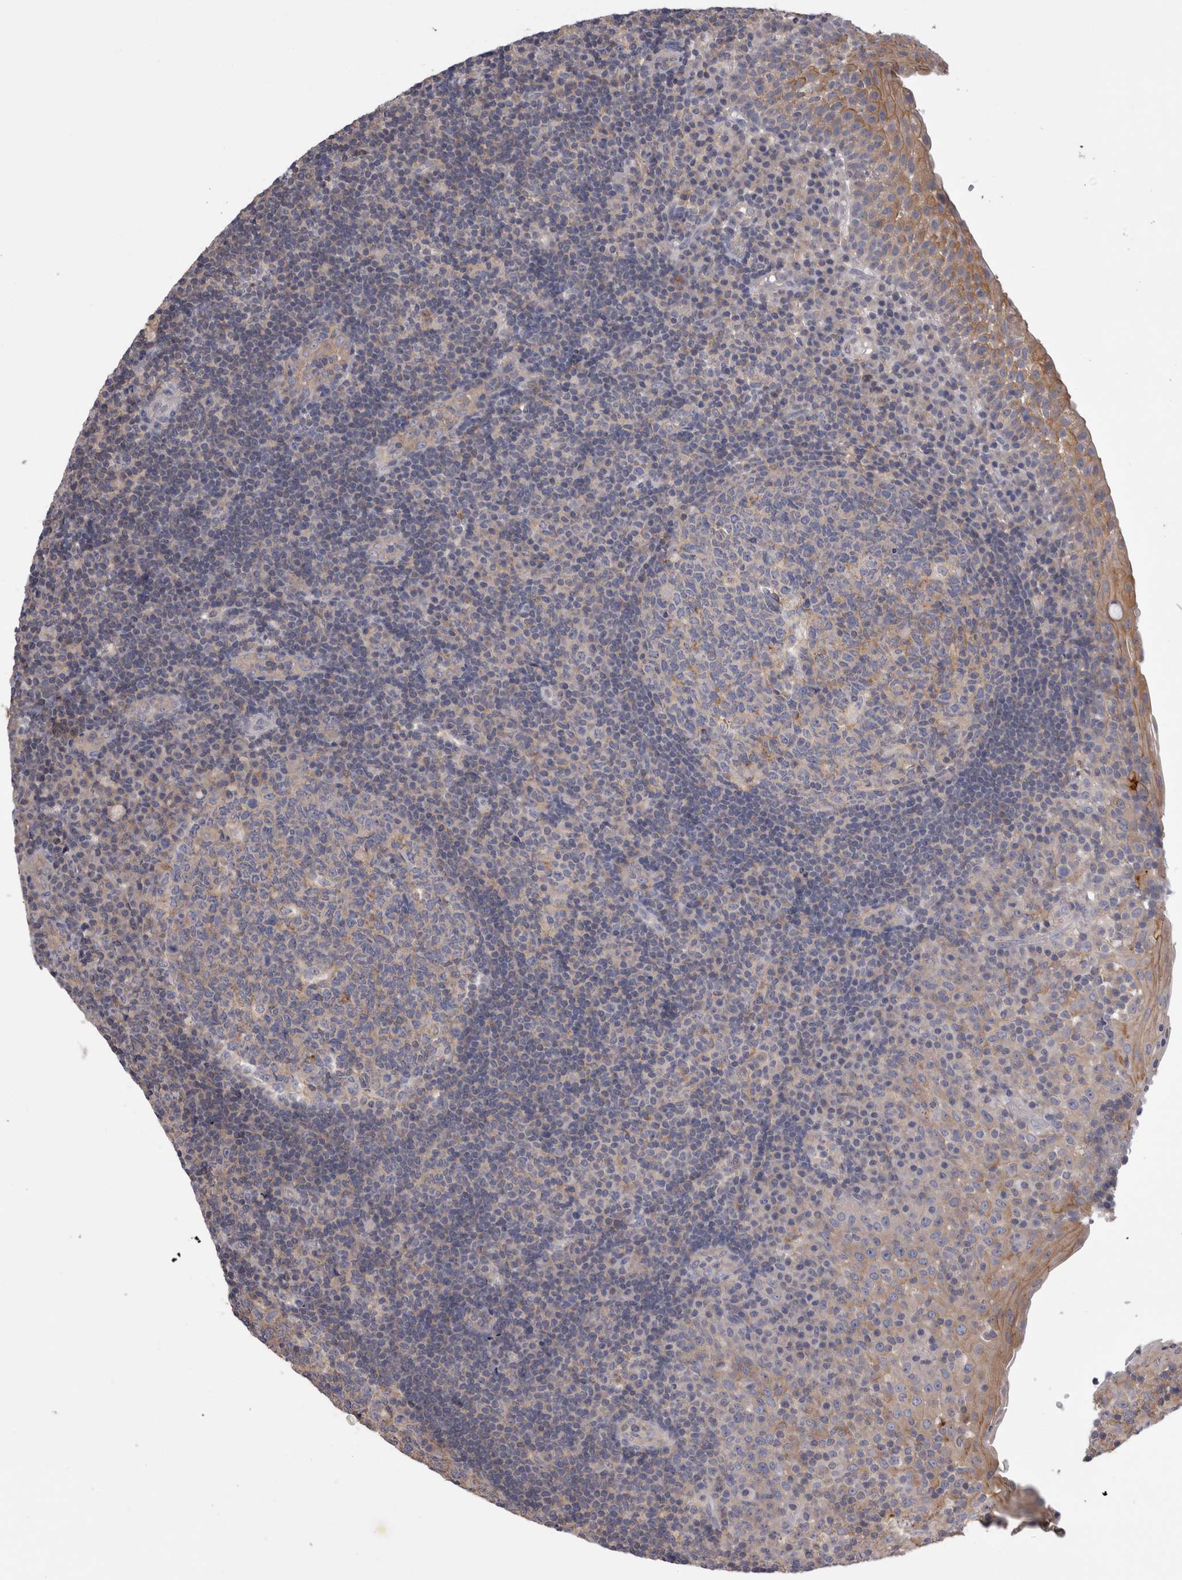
{"staining": {"intensity": "weak", "quantity": "<25%", "location": "cytoplasmic/membranous"}, "tissue": "tonsil", "cell_type": "Germinal center cells", "image_type": "normal", "snomed": [{"axis": "morphology", "description": "Normal tissue, NOS"}, {"axis": "topography", "description": "Tonsil"}], "caption": "DAB (3,3'-diaminobenzidine) immunohistochemical staining of benign tonsil demonstrates no significant expression in germinal center cells.", "gene": "OTOR", "patient": {"sex": "female", "age": 40}}